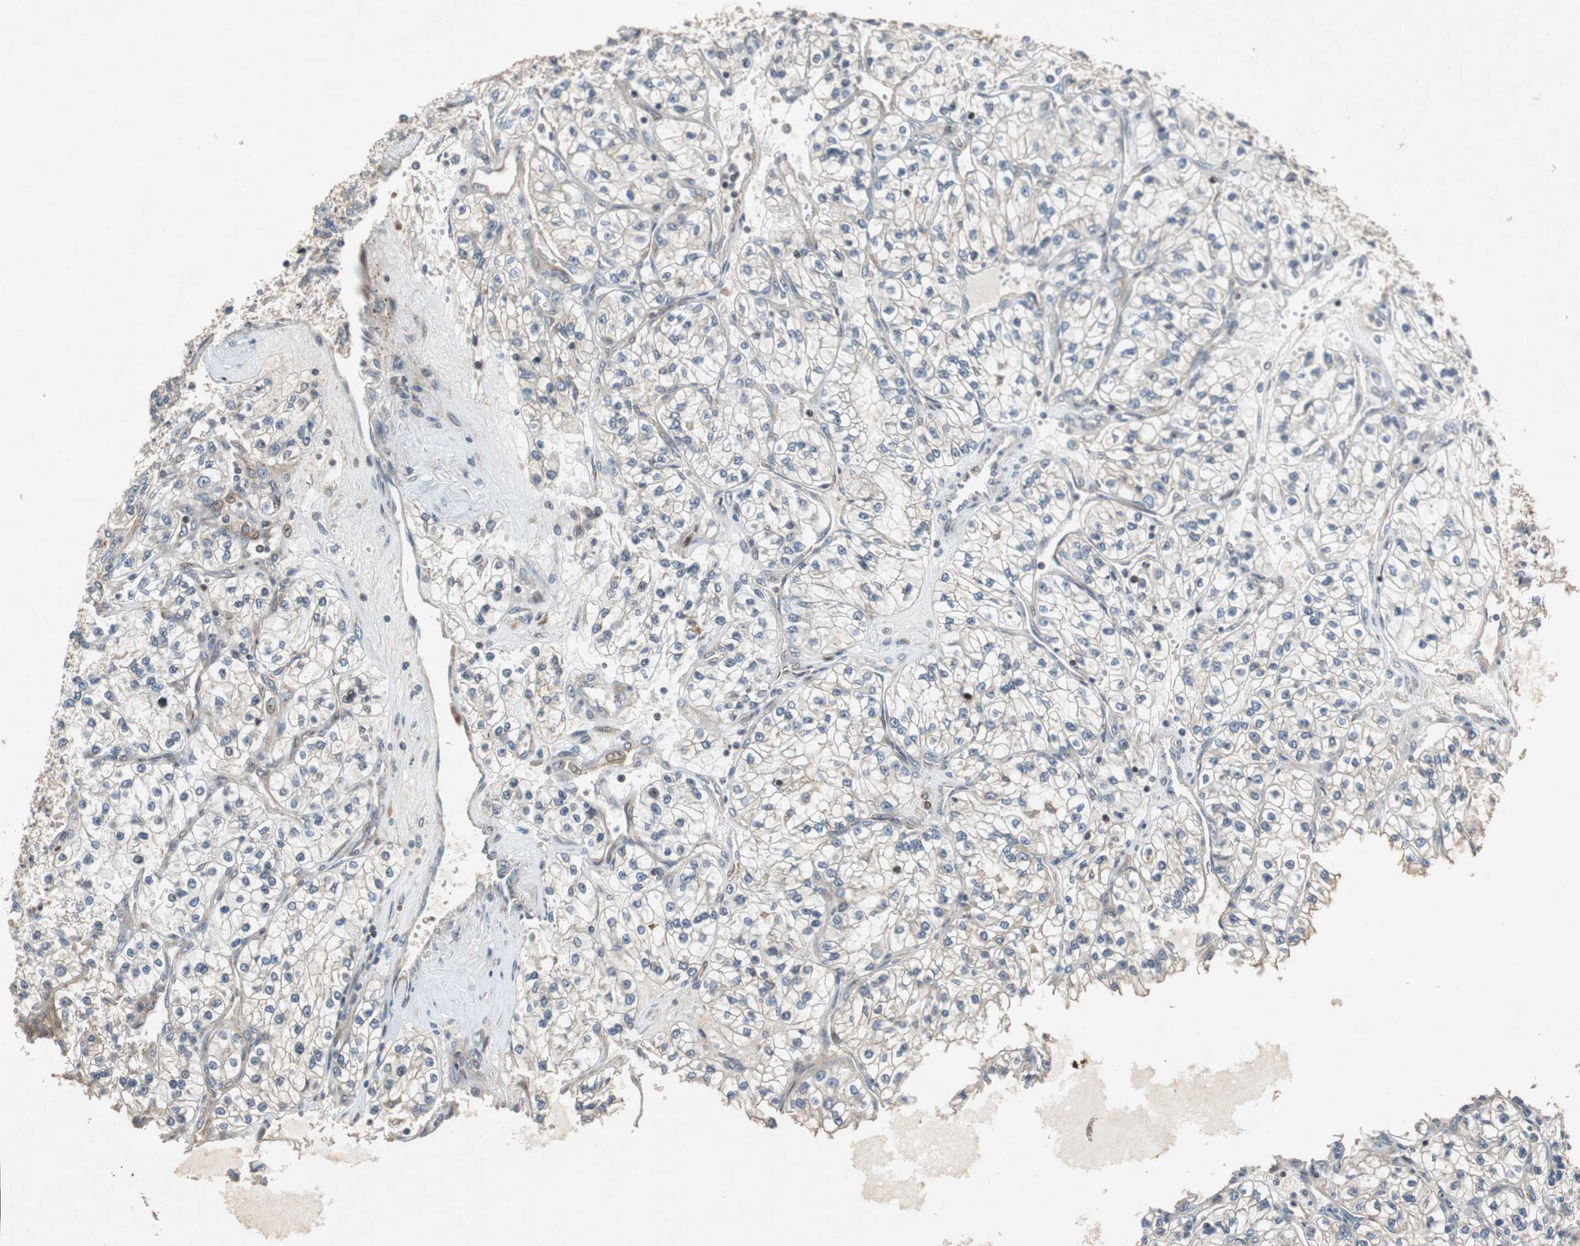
{"staining": {"intensity": "negative", "quantity": "none", "location": "none"}, "tissue": "renal cancer", "cell_type": "Tumor cells", "image_type": "cancer", "snomed": [{"axis": "morphology", "description": "Adenocarcinoma, NOS"}, {"axis": "topography", "description": "Kidney"}], "caption": "This is an immunohistochemistry photomicrograph of renal adenocarcinoma. There is no expression in tumor cells.", "gene": "TUBA4A", "patient": {"sex": "female", "age": 57}}